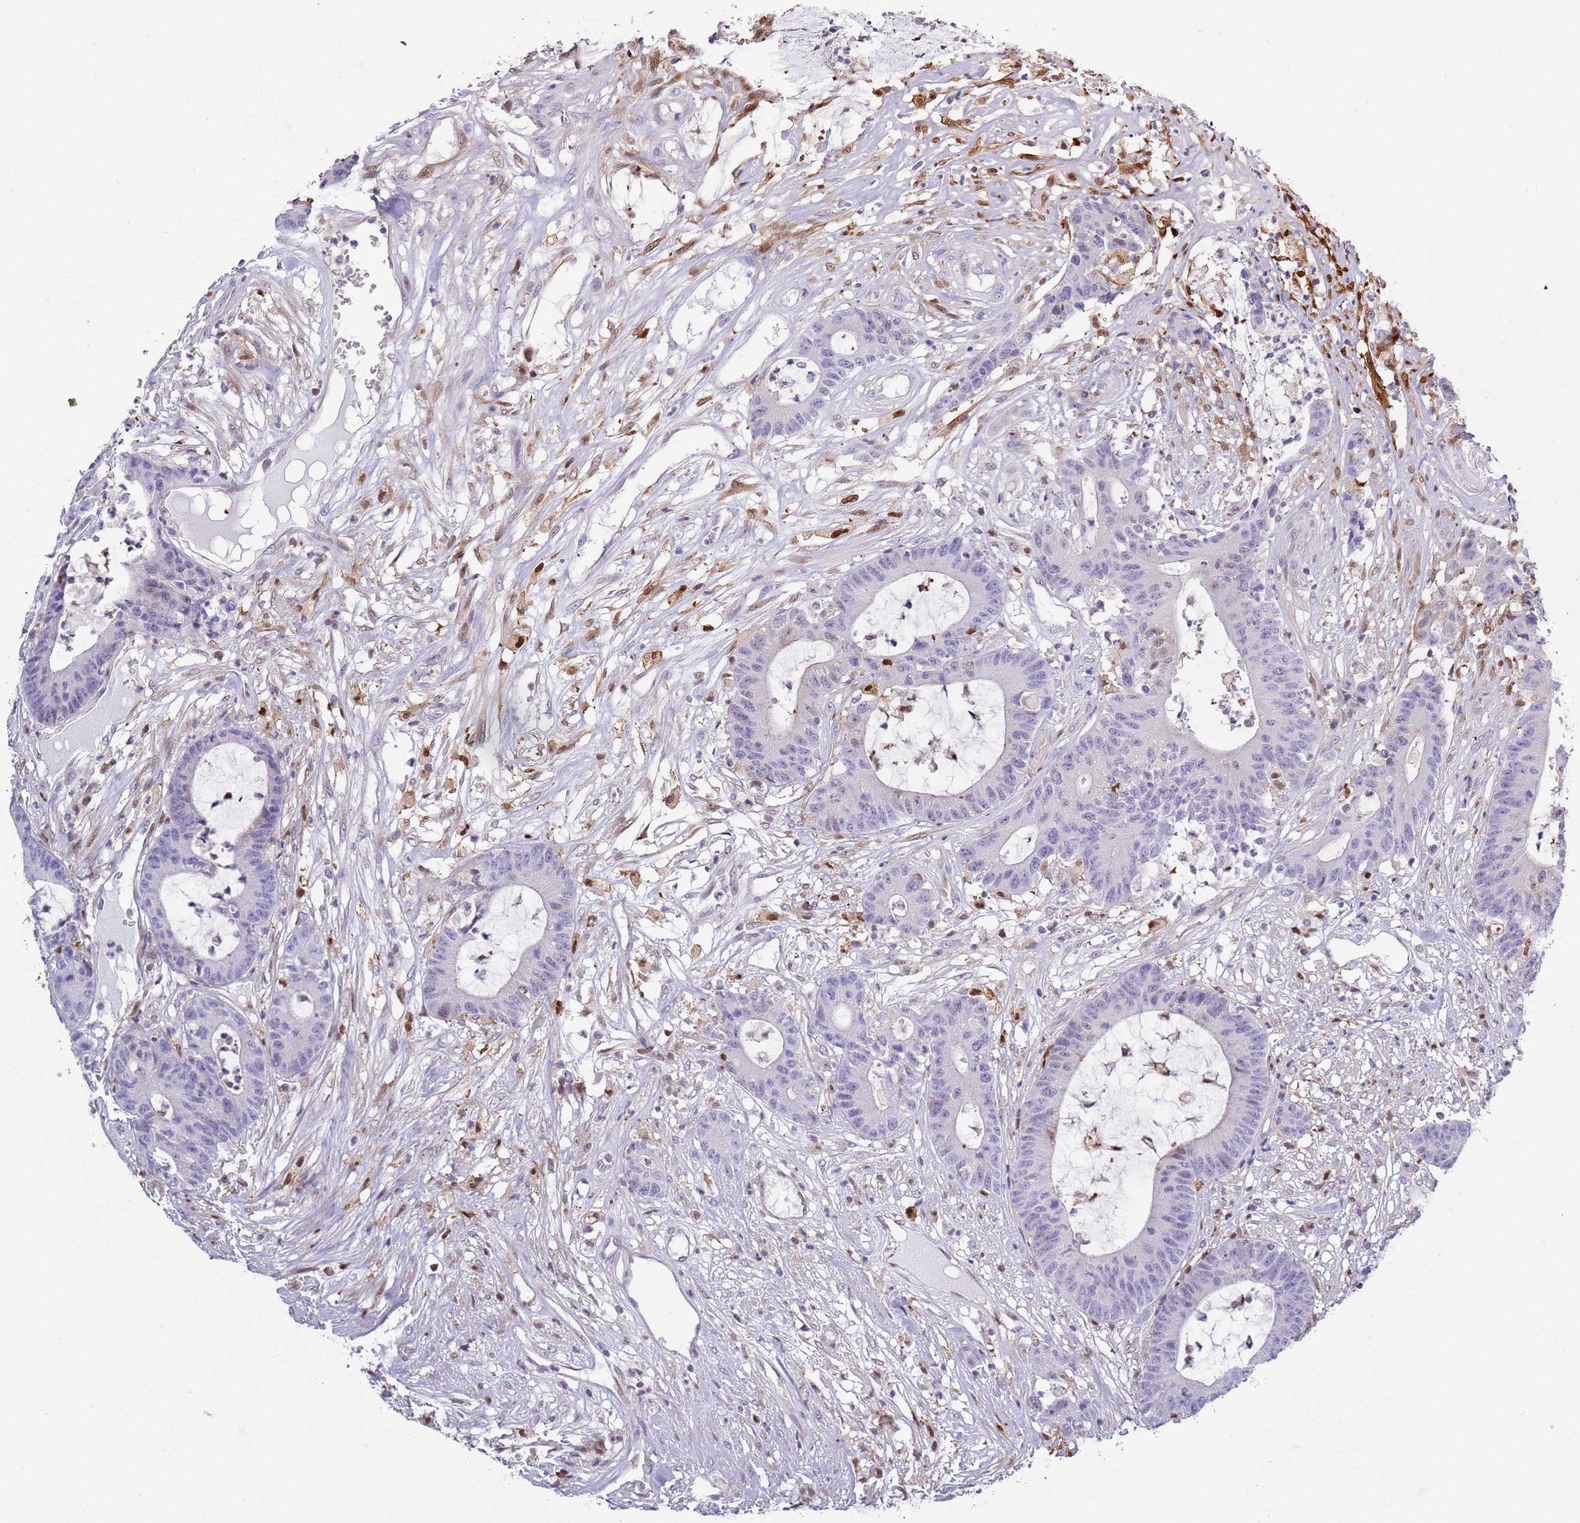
{"staining": {"intensity": "moderate", "quantity": "<25%", "location": "cytoplasmic/membranous,nuclear"}, "tissue": "colorectal cancer", "cell_type": "Tumor cells", "image_type": "cancer", "snomed": [{"axis": "morphology", "description": "Adenocarcinoma, NOS"}, {"axis": "topography", "description": "Colon"}], "caption": "A high-resolution histopathology image shows IHC staining of colorectal adenocarcinoma, which demonstrates moderate cytoplasmic/membranous and nuclear positivity in approximately <25% of tumor cells.", "gene": "NBPF6", "patient": {"sex": "female", "age": 84}}